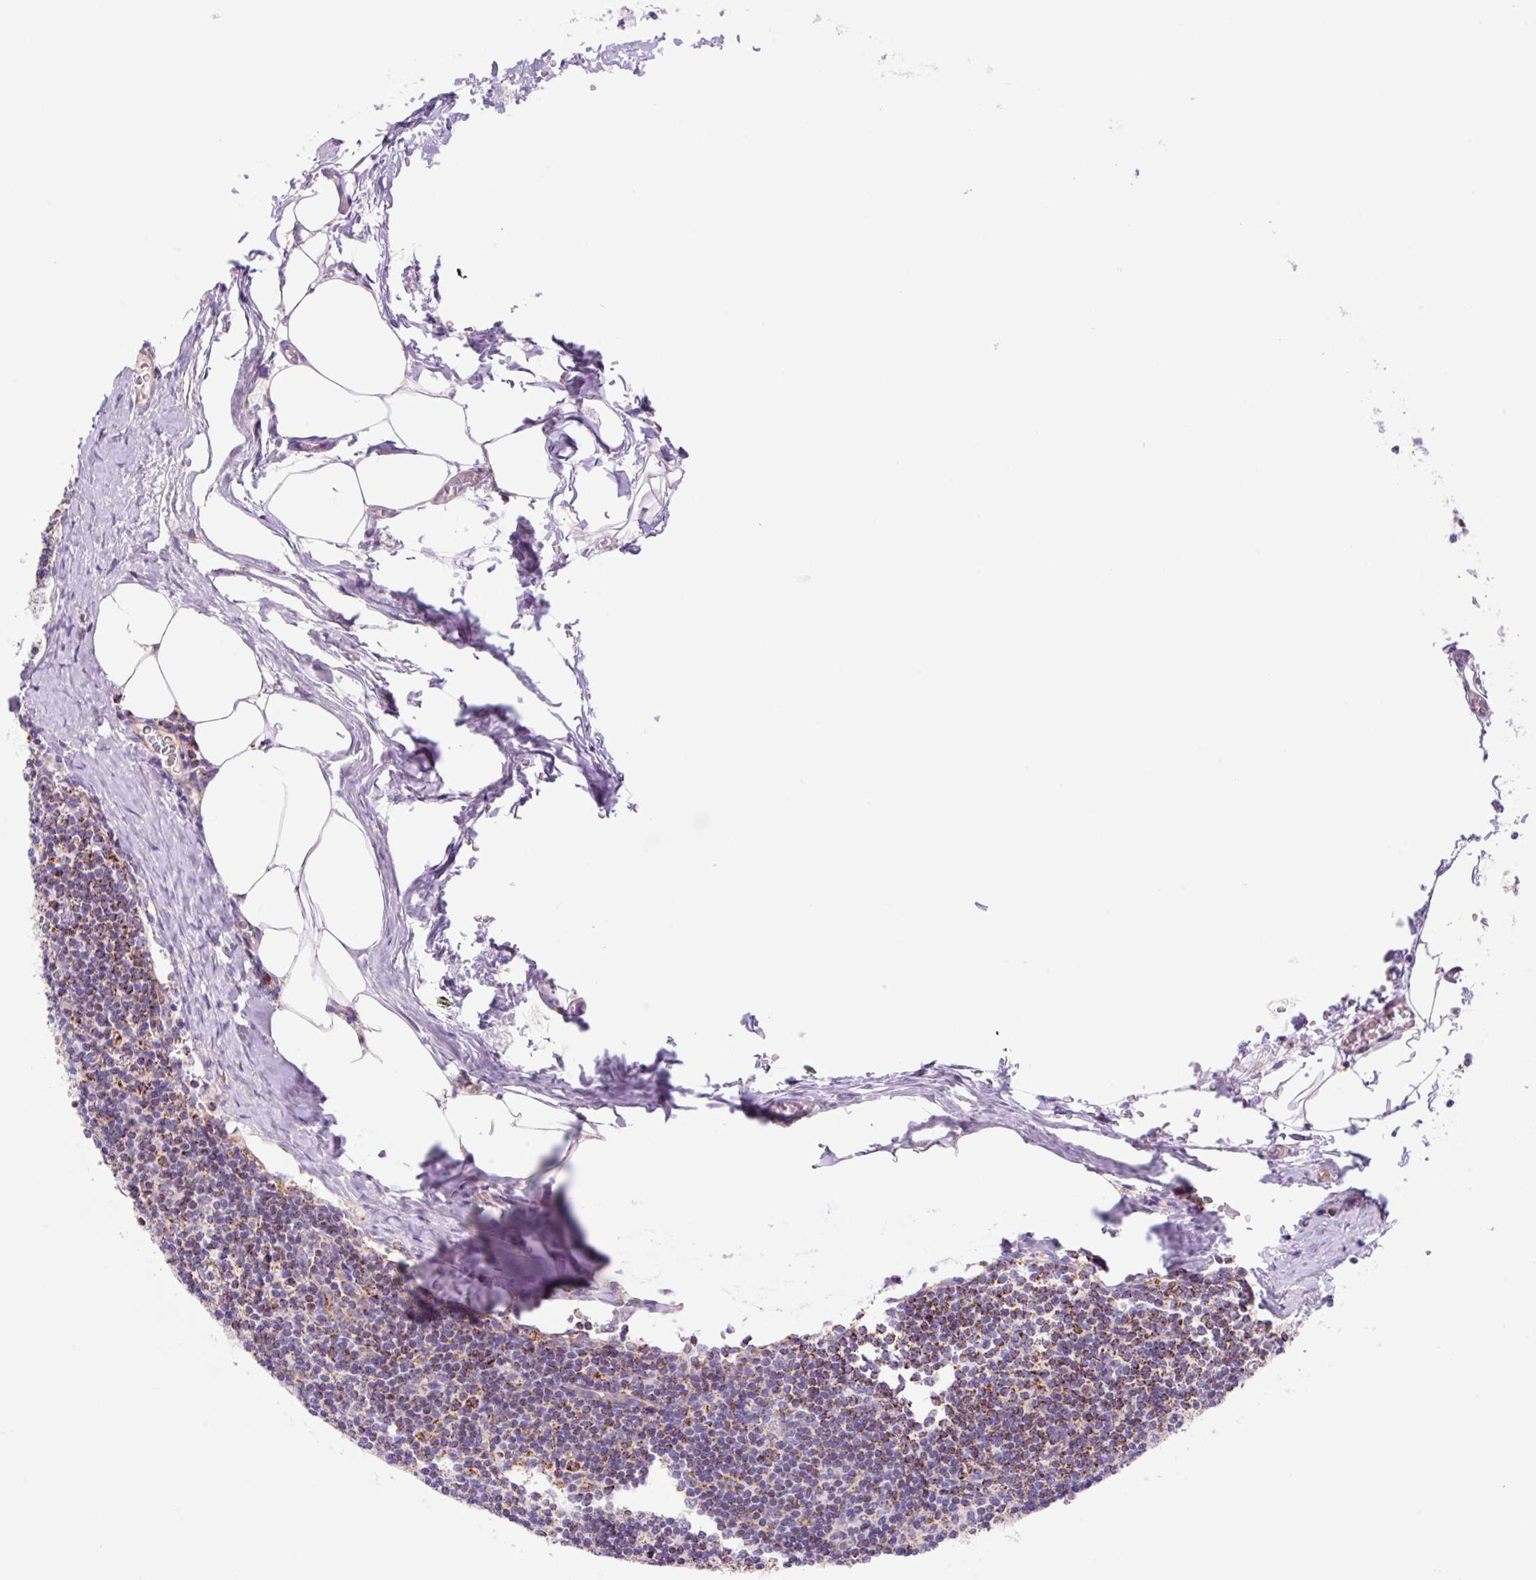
{"staining": {"intensity": "negative", "quantity": "none", "location": "none"}, "tissue": "lymph node", "cell_type": "Germinal center cells", "image_type": "normal", "snomed": [{"axis": "morphology", "description": "Normal tissue, NOS"}, {"axis": "topography", "description": "Lymph node"}], "caption": "DAB (3,3'-diaminobenzidine) immunohistochemical staining of benign human lymph node shows no significant expression in germinal center cells.", "gene": "ETNK2", "patient": {"sex": "female", "age": 59}}